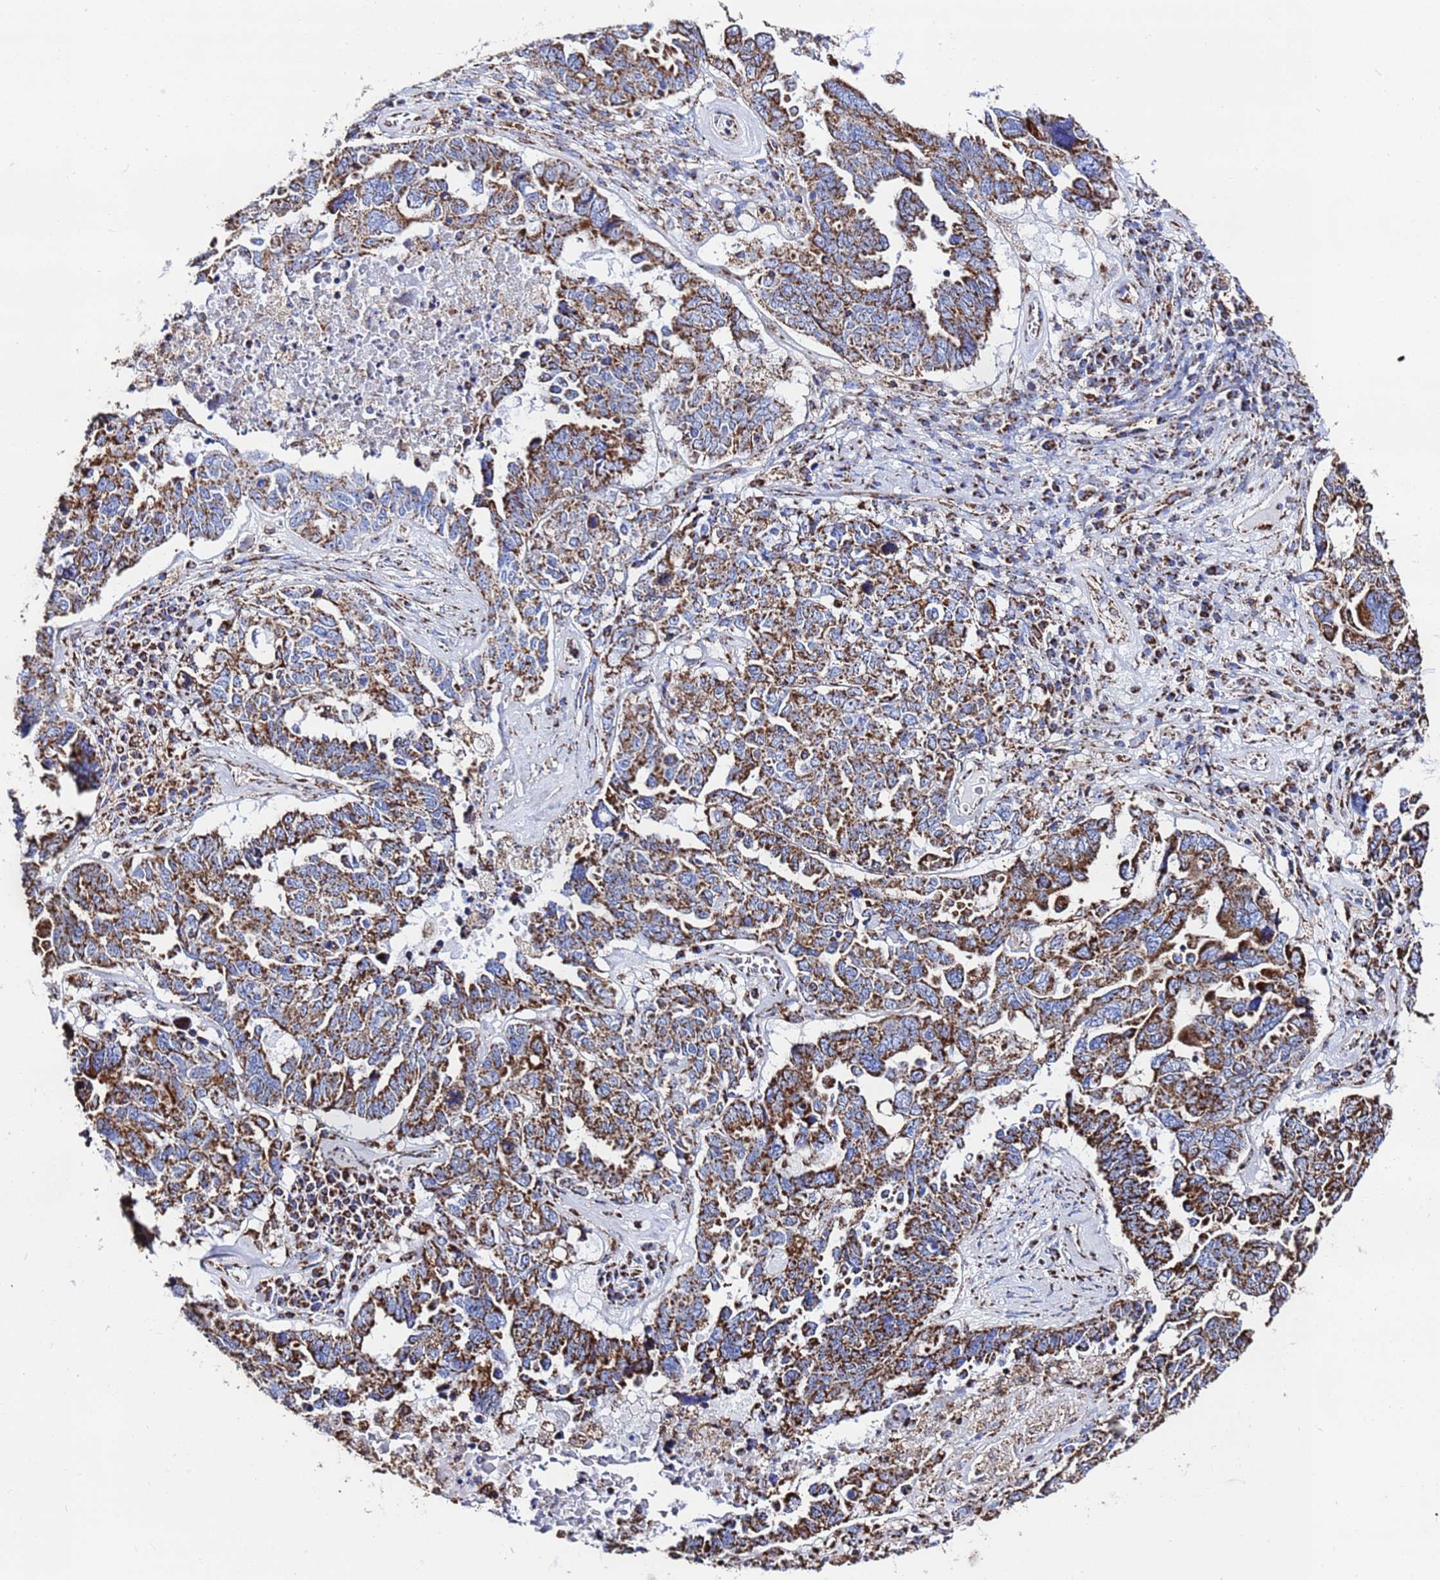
{"staining": {"intensity": "strong", "quantity": ">75%", "location": "cytoplasmic/membranous"}, "tissue": "ovarian cancer", "cell_type": "Tumor cells", "image_type": "cancer", "snomed": [{"axis": "morphology", "description": "Carcinoma, endometroid"}, {"axis": "topography", "description": "Ovary"}], "caption": "This image exhibits ovarian cancer (endometroid carcinoma) stained with immunohistochemistry (IHC) to label a protein in brown. The cytoplasmic/membranous of tumor cells show strong positivity for the protein. Nuclei are counter-stained blue.", "gene": "GLUD1", "patient": {"sex": "female", "age": 62}}